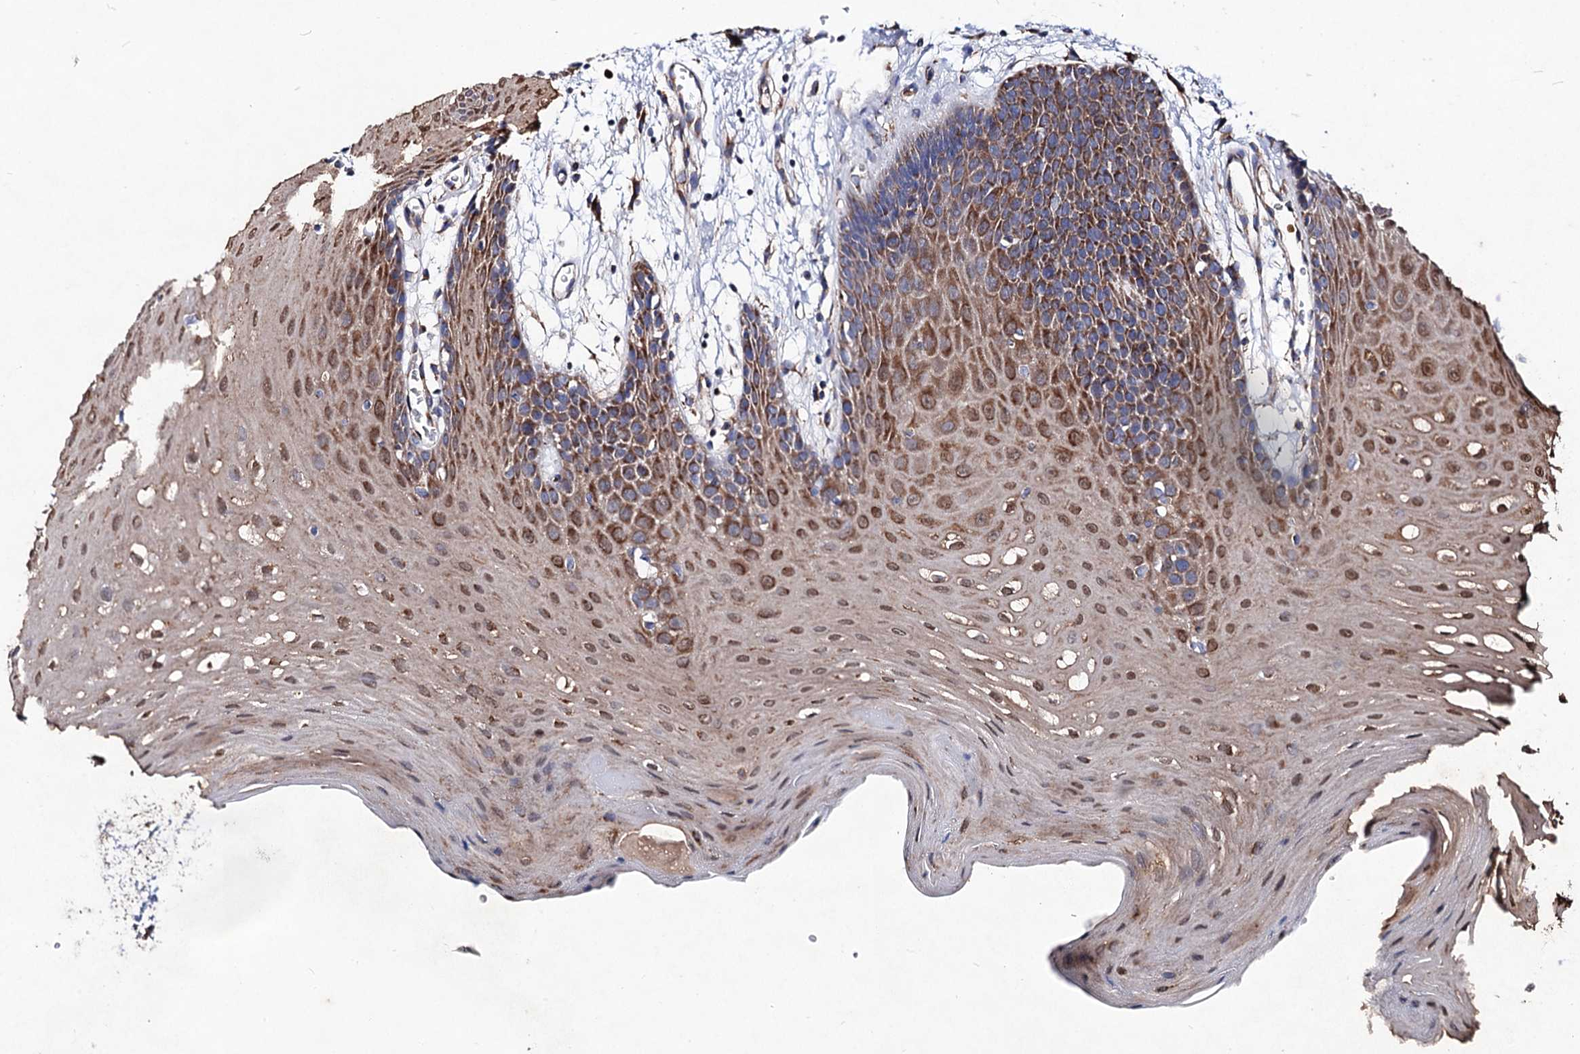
{"staining": {"intensity": "moderate", "quantity": ">75%", "location": "cytoplasmic/membranous"}, "tissue": "oral mucosa", "cell_type": "Squamous epithelial cells", "image_type": "normal", "snomed": [{"axis": "morphology", "description": "Normal tissue, NOS"}, {"axis": "topography", "description": "Skeletal muscle"}, {"axis": "topography", "description": "Oral tissue"}, {"axis": "topography", "description": "Salivary gland"}, {"axis": "topography", "description": "Peripheral nerve tissue"}], "caption": "Protein expression analysis of unremarkable oral mucosa shows moderate cytoplasmic/membranous expression in approximately >75% of squamous epithelial cells. (brown staining indicates protein expression, while blue staining denotes nuclei).", "gene": "ACAD9", "patient": {"sex": "male", "age": 54}}